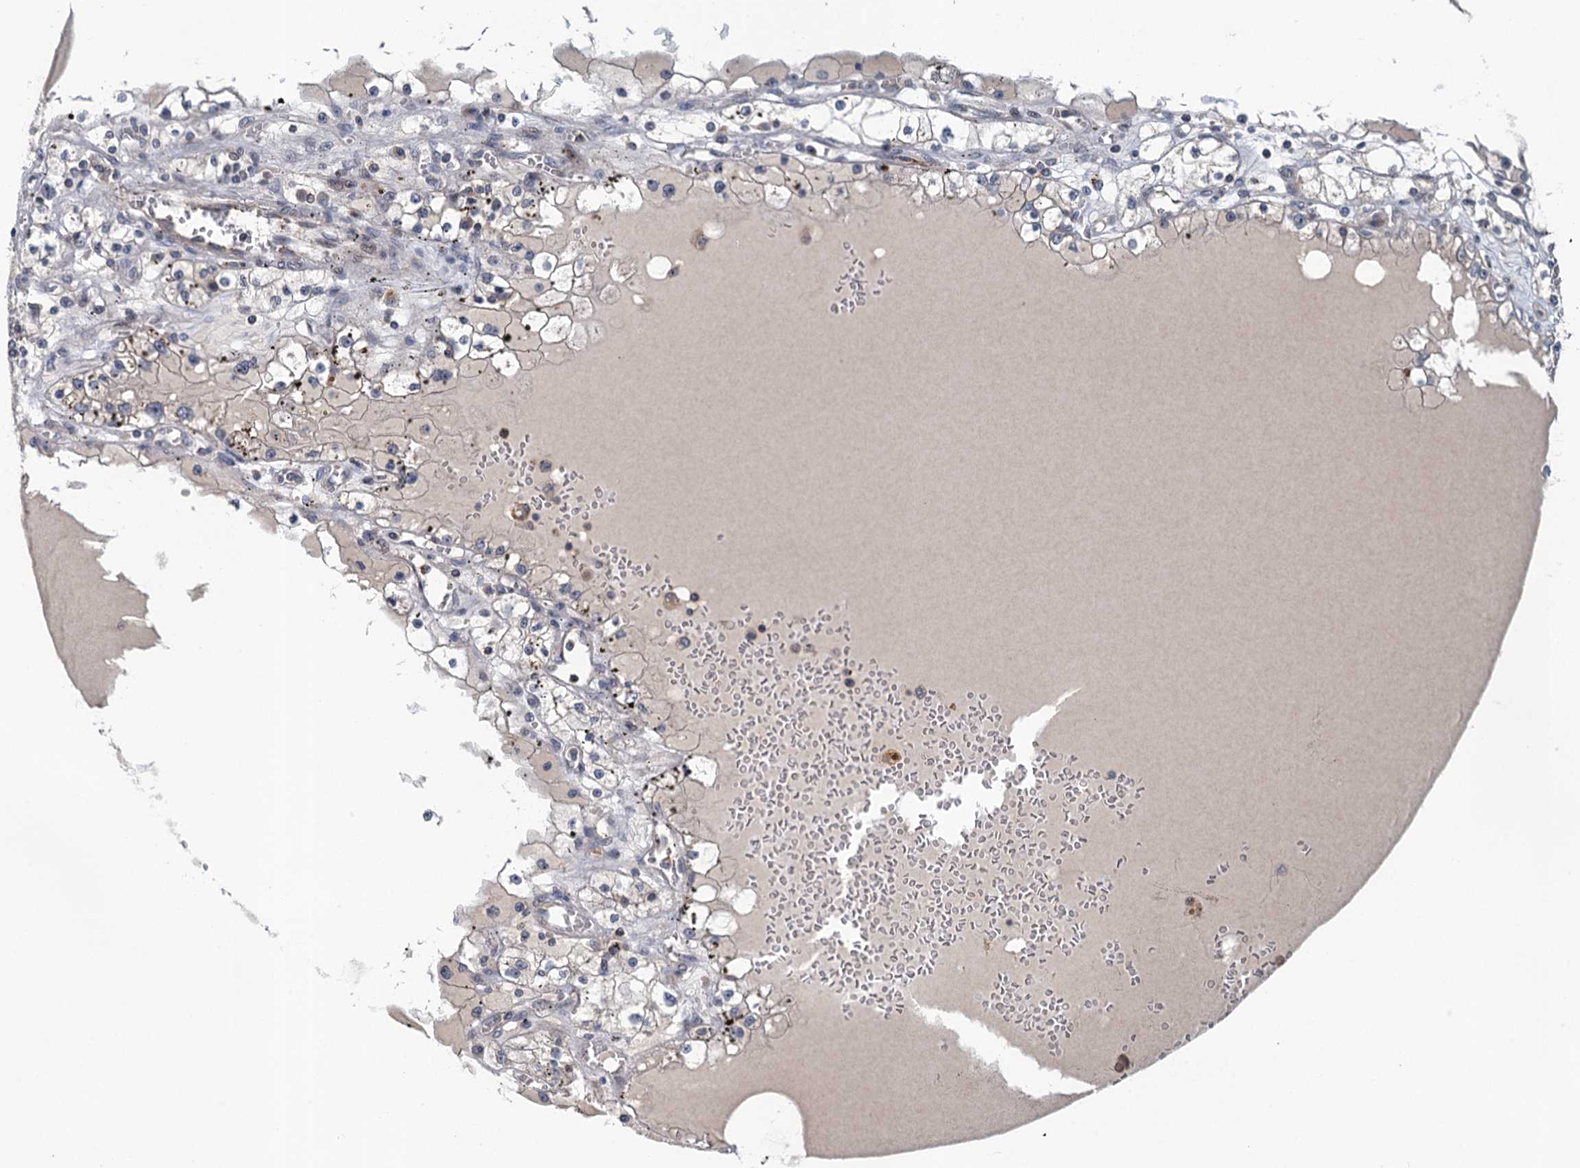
{"staining": {"intensity": "negative", "quantity": "none", "location": "none"}, "tissue": "renal cancer", "cell_type": "Tumor cells", "image_type": "cancer", "snomed": [{"axis": "morphology", "description": "Adenocarcinoma, NOS"}, {"axis": "topography", "description": "Kidney"}], "caption": "Immunohistochemistry (IHC) of human adenocarcinoma (renal) displays no staining in tumor cells. (DAB (3,3'-diaminobenzidine) immunohistochemistry (IHC) with hematoxylin counter stain).", "gene": "RNF165", "patient": {"sex": "male", "age": 56}}